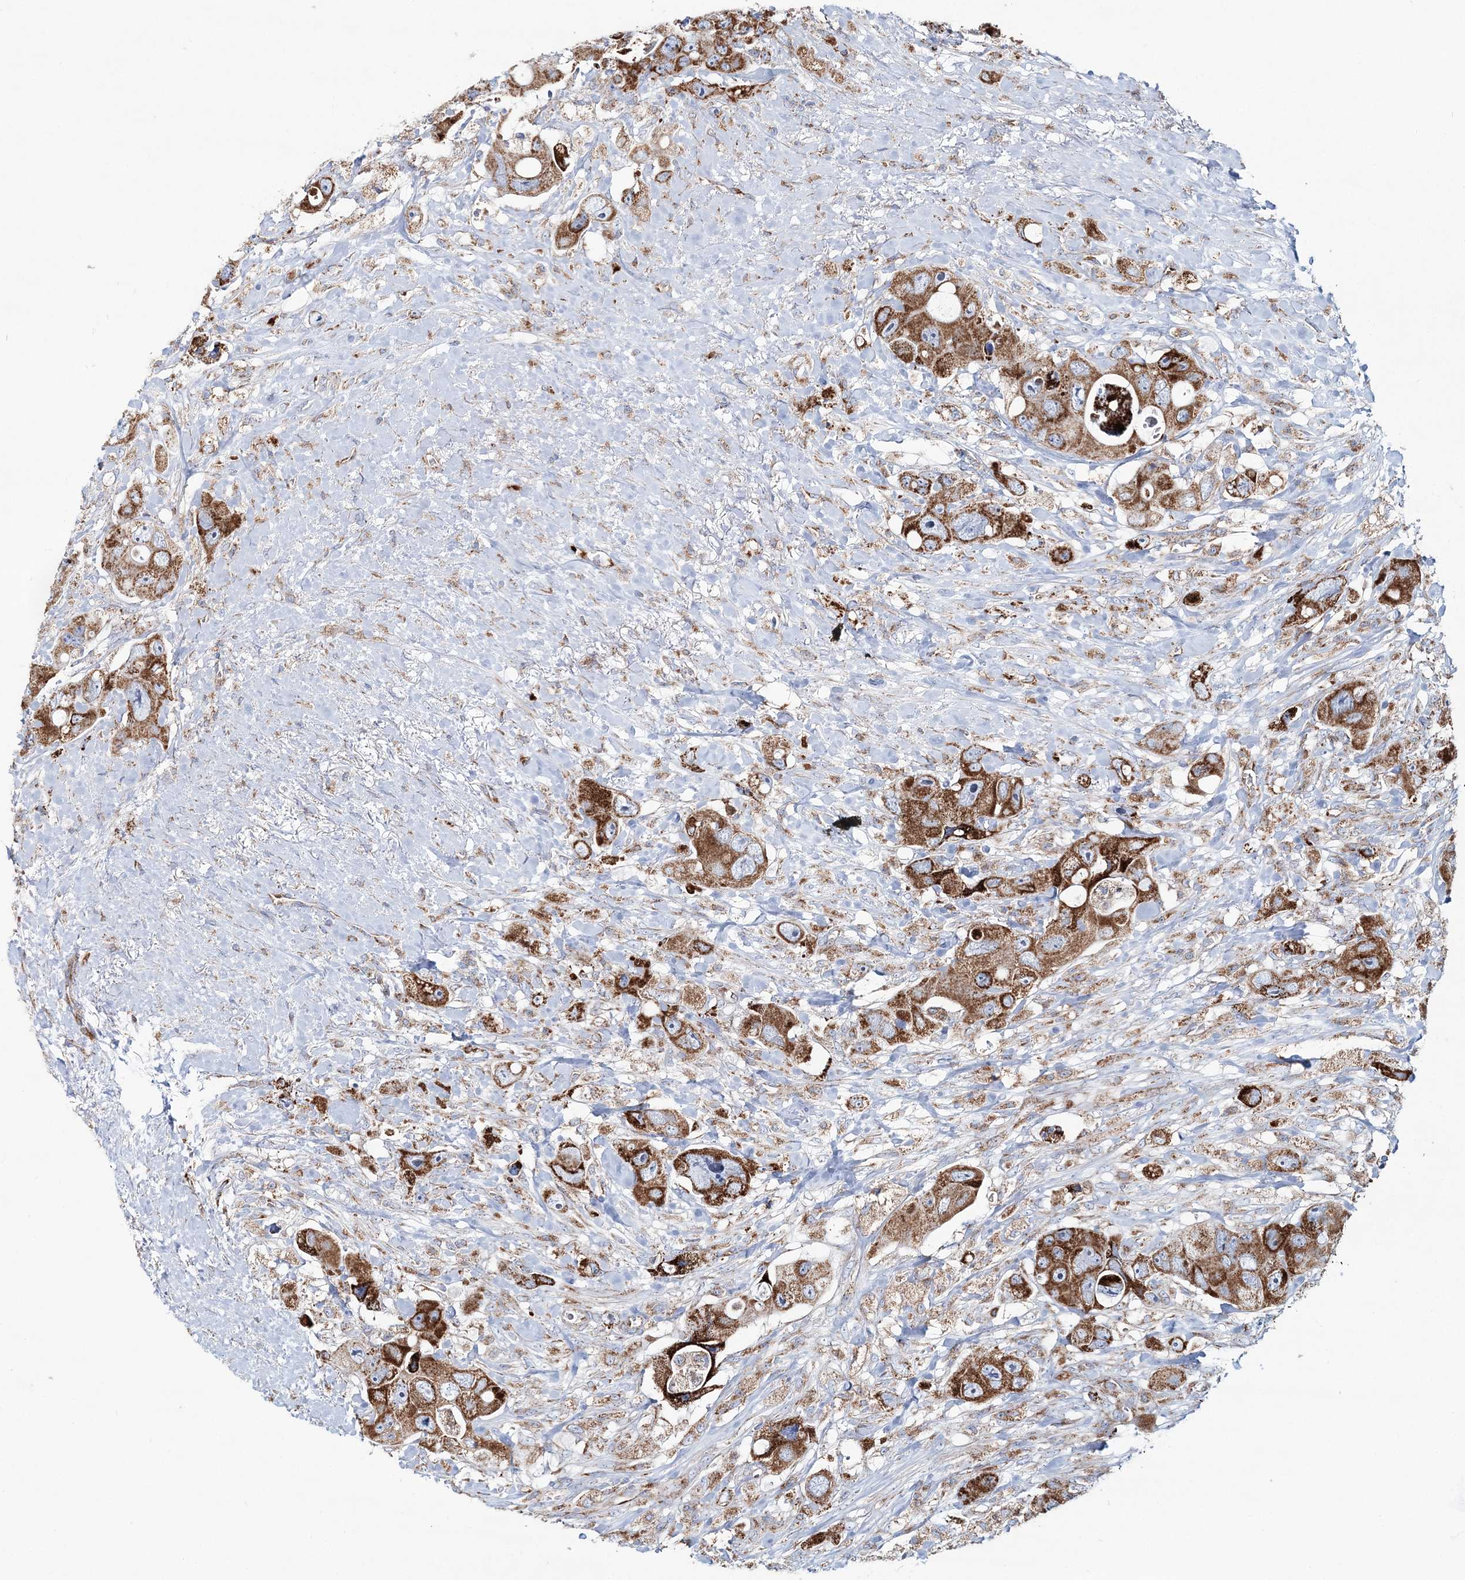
{"staining": {"intensity": "strong", "quantity": ">75%", "location": "cytoplasmic/membranous"}, "tissue": "colorectal cancer", "cell_type": "Tumor cells", "image_type": "cancer", "snomed": [{"axis": "morphology", "description": "Adenocarcinoma, NOS"}, {"axis": "topography", "description": "Colon"}], "caption": "This image shows immunohistochemistry (IHC) staining of adenocarcinoma (colorectal), with high strong cytoplasmic/membranous staining in approximately >75% of tumor cells.", "gene": "ARHGAP6", "patient": {"sex": "female", "age": 46}}